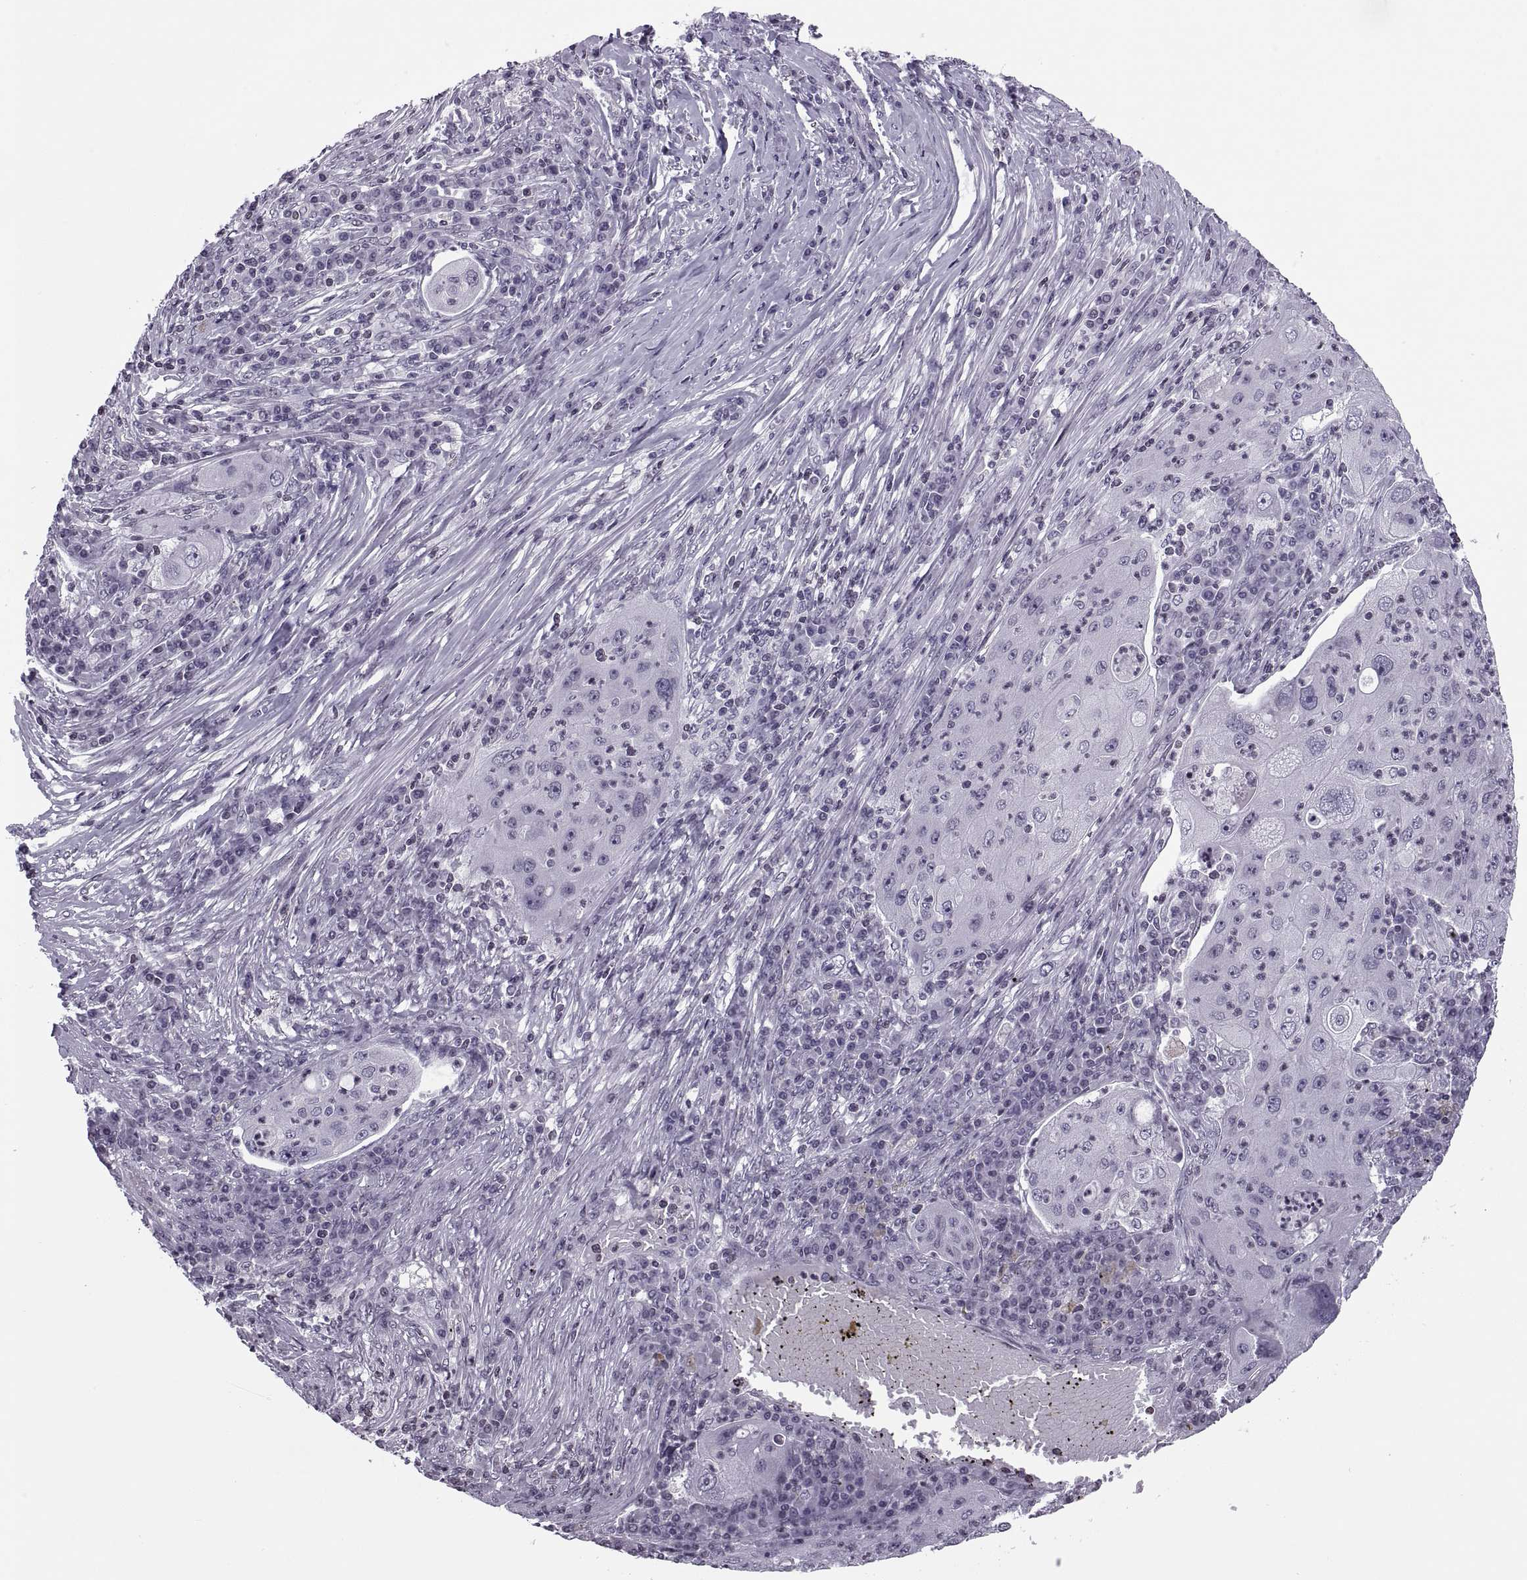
{"staining": {"intensity": "negative", "quantity": "none", "location": "none"}, "tissue": "lung cancer", "cell_type": "Tumor cells", "image_type": "cancer", "snomed": [{"axis": "morphology", "description": "Squamous cell carcinoma, NOS"}, {"axis": "topography", "description": "Lung"}], "caption": "Lung cancer (squamous cell carcinoma) stained for a protein using immunohistochemistry (IHC) shows no expression tumor cells.", "gene": "H1-8", "patient": {"sex": "female", "age": 59}}